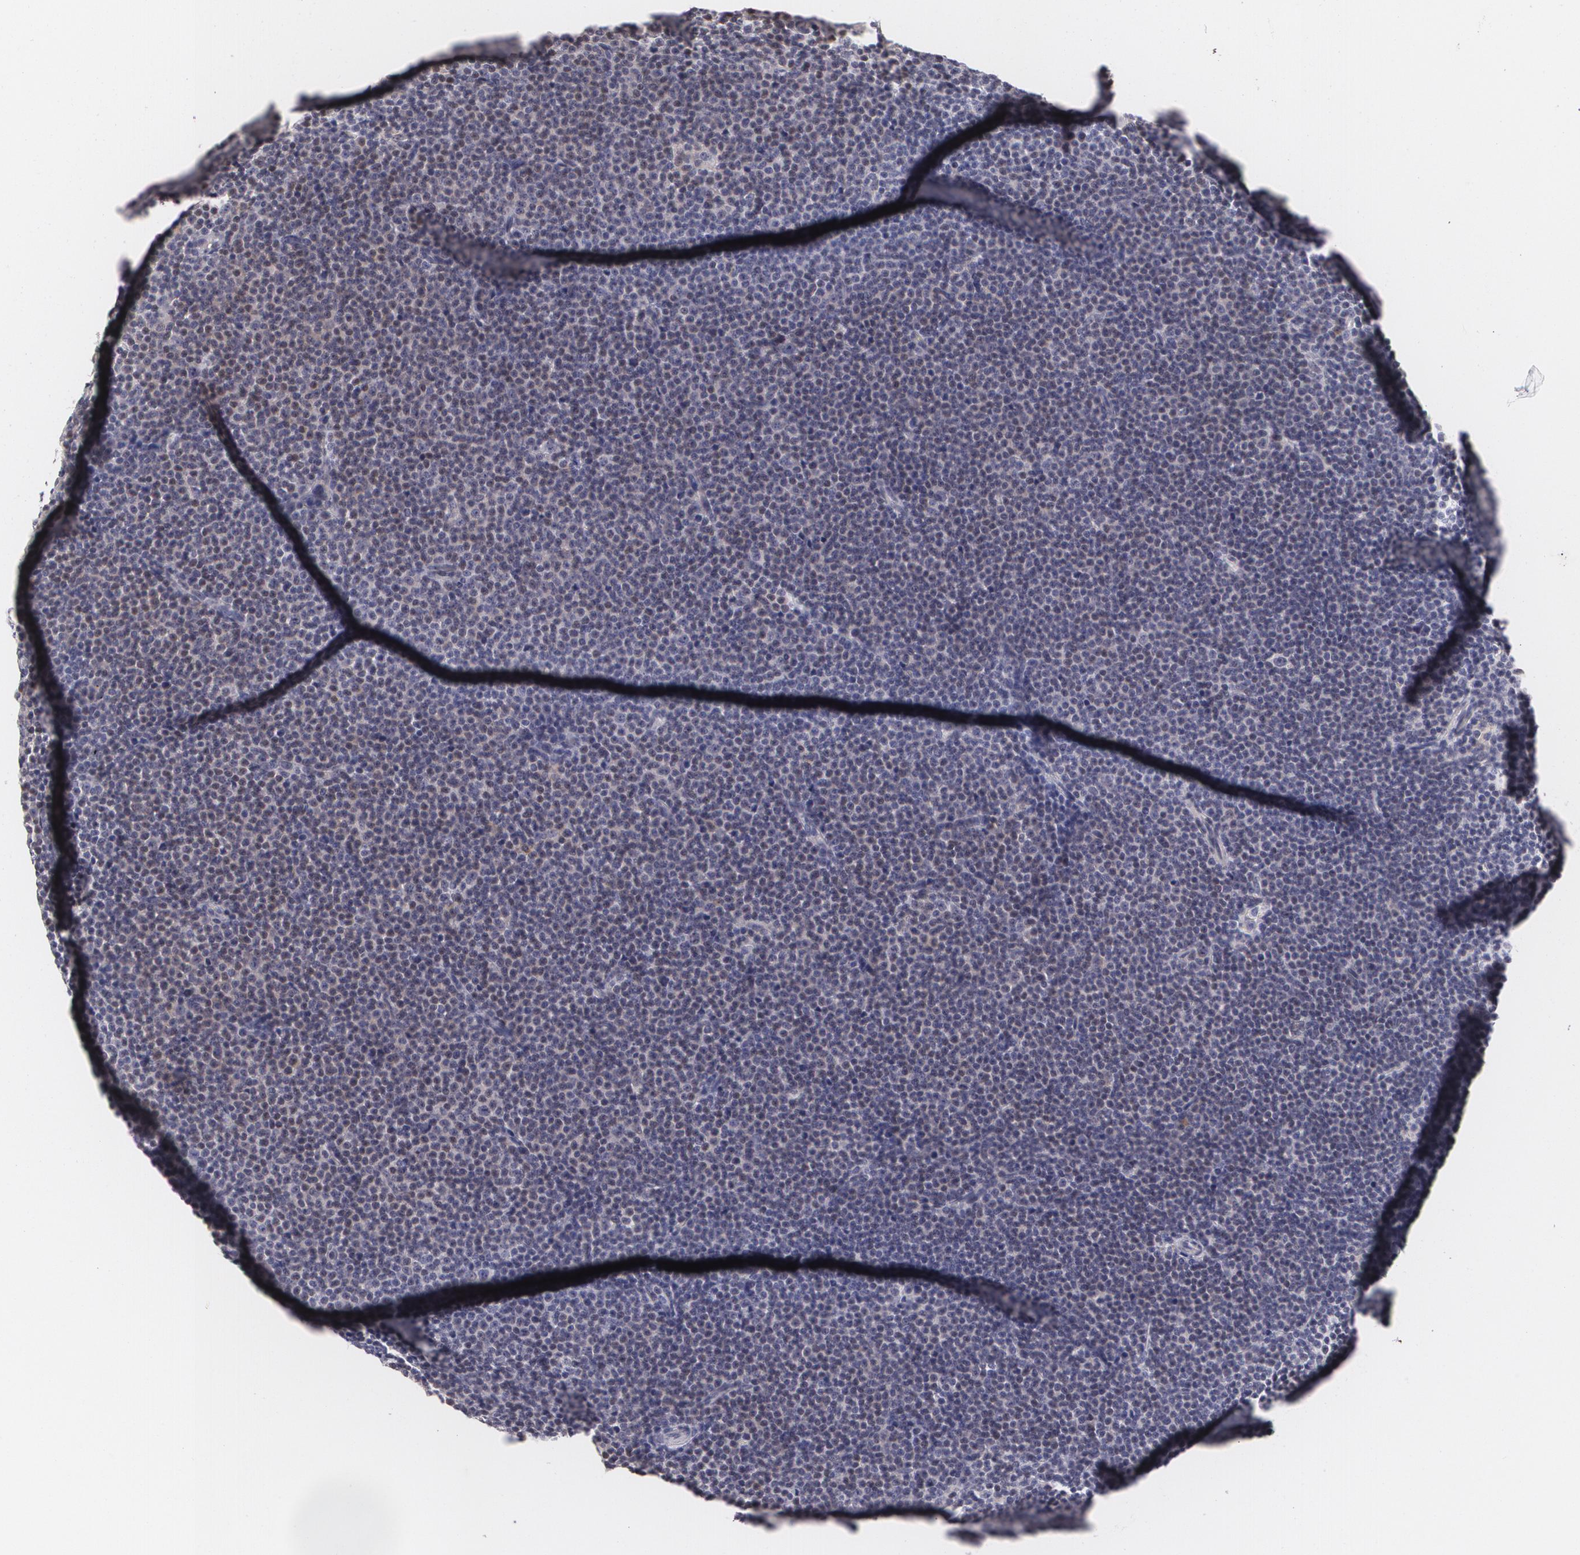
{"staining": {"intensity": "negative", "quantity": "none", "location": "none"}, "tissue": "lymphoma", "cell_type": "Tumor cells", "image_type": "cancer", "snomed": [{"axis": "morphology", "description": "Malignant lymphoma, non-Hodgkin's type, Low grade"}, {"axis": "topography", "description": "Lymph node"}], "caption": "A high-resolution image shows immunohistochemistry staining of lymphoma, which reveals no significant expression in tumor cells. Nuclei are stained in blue.", "gene": "ZBTB16", "patient": {"sex": "female", "age": 69}}